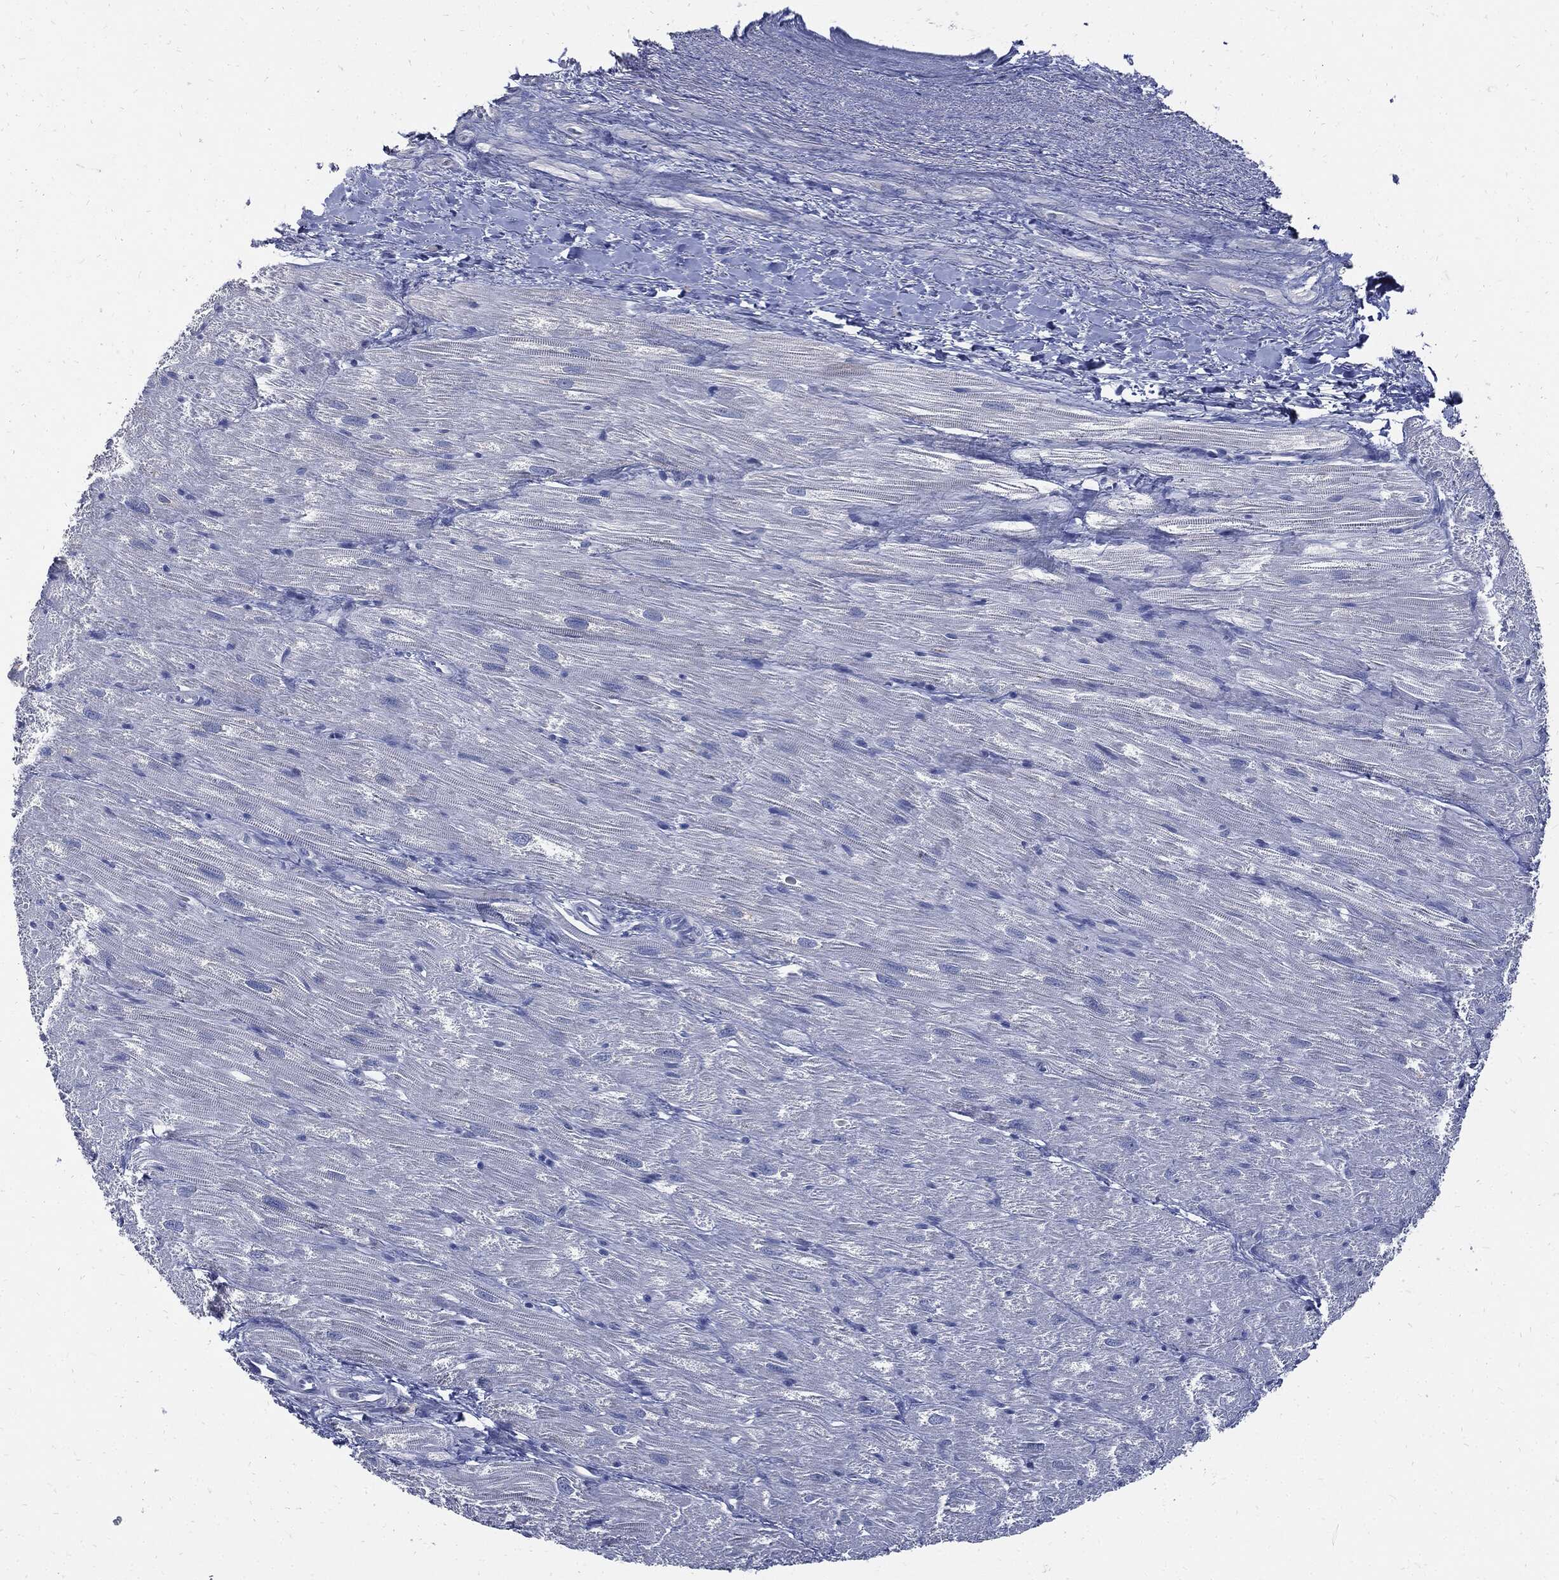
{"staining": {"intensity": "negative", "quantity": "none", "location": "none"}, "tissue": "heart muscle", "cell_type": "Cardiomyocytes", "image_type": "normal", "snomed": [{"axis": "morphology", "description": "Normal tissue, NOS"}, {"axis": "topography", "description": "Heart"}], "caption": "The photomicrograph exhibits no significant positivity in cardiomyocytes of heart muscle.", "gene": "CPE", "patient": {"sex": "male", "age": 62}}